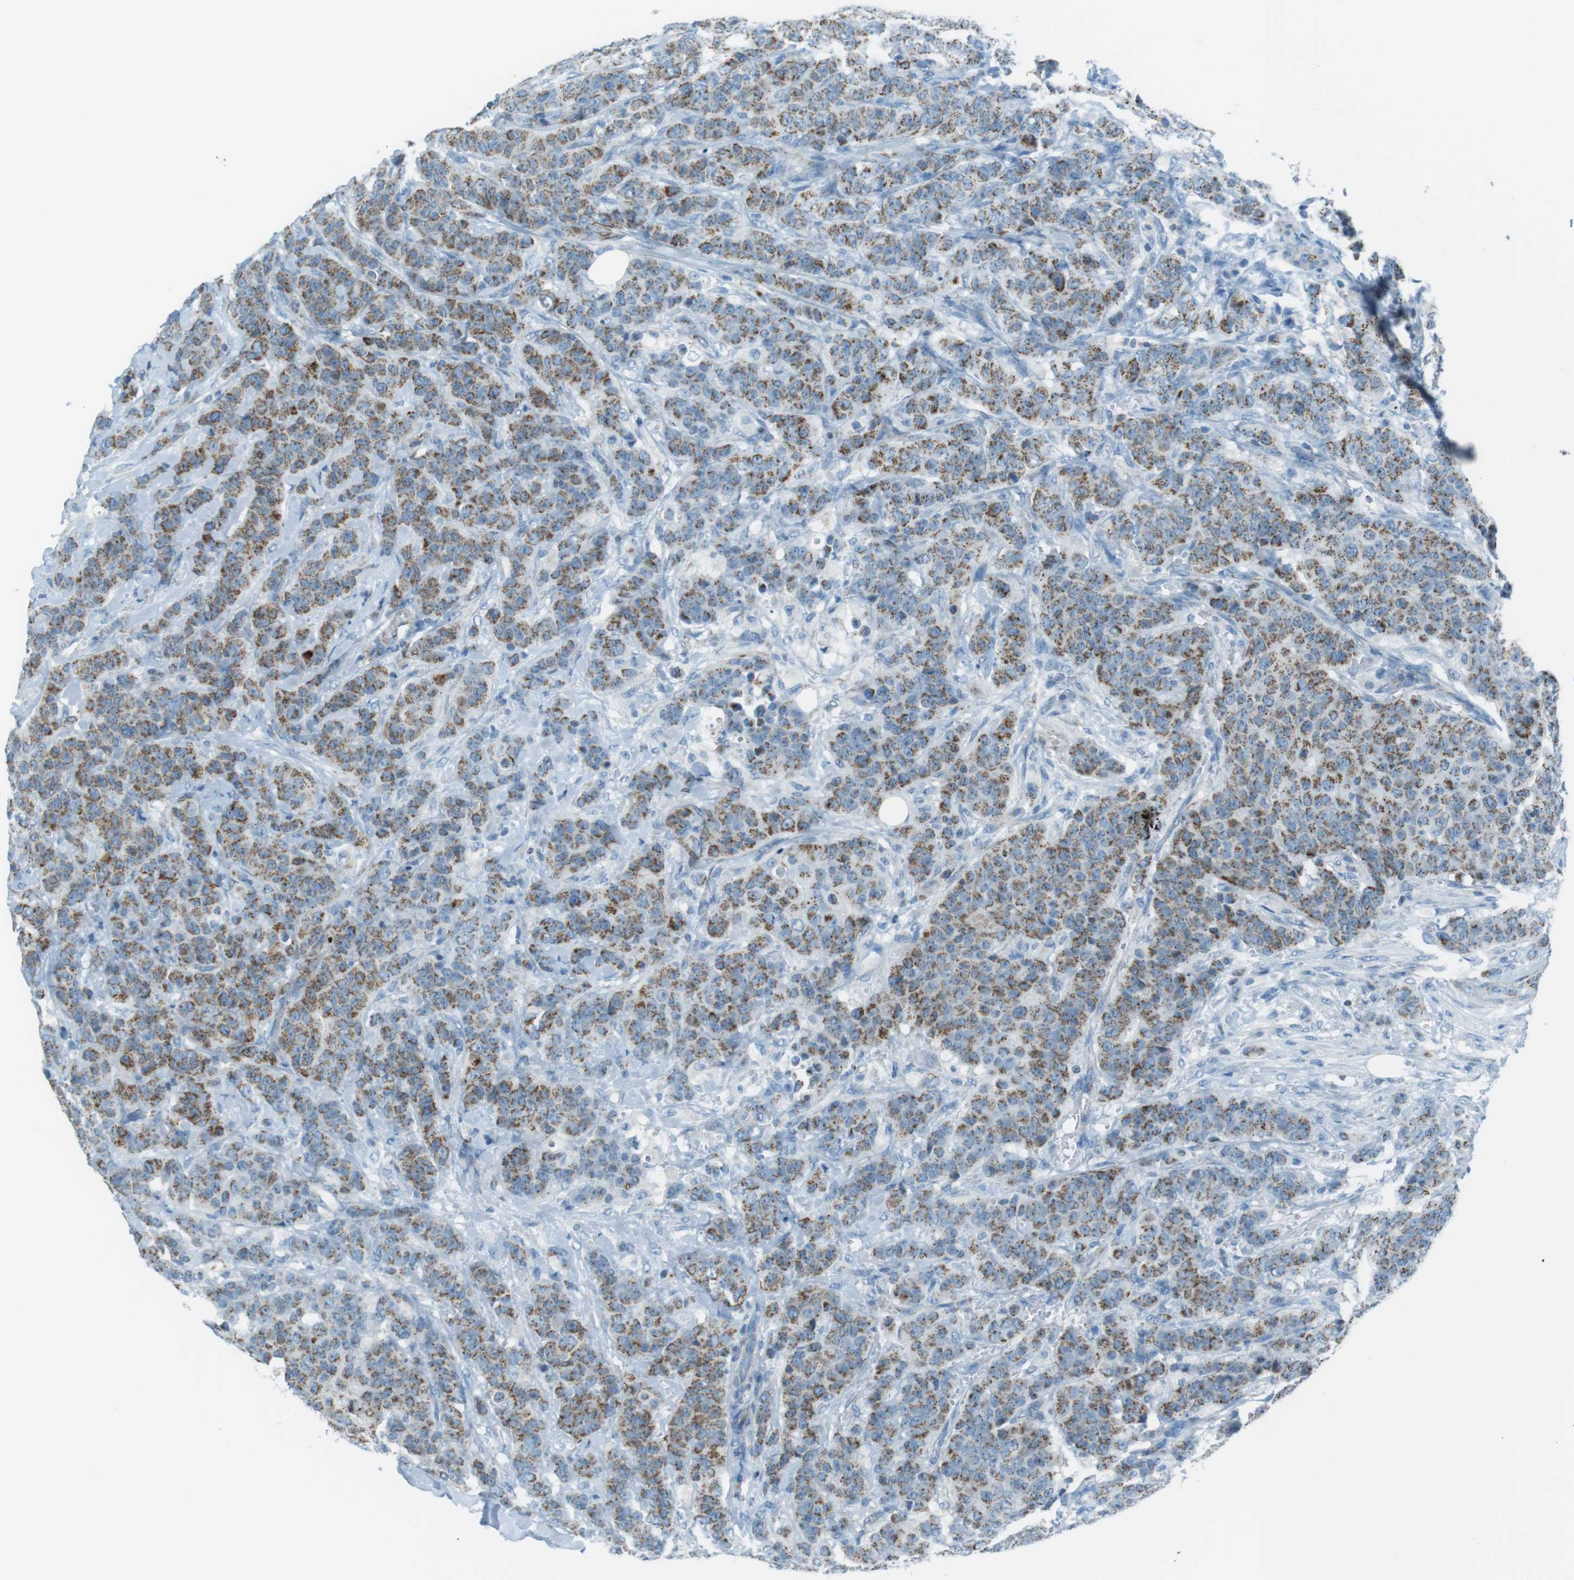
{"staining": {"intensity": "moderate", "quantity": ">75%", "location": "cytoplasmic/membranous"}, "tissue": "breast cancer", "cell_type": "Tumor cells", "image_type": "cancer", "snomed": [{"axis": "morphology", "description": "Normal tissue, NOS"}, {"axis": "morphology", "description": "Duct carcinoma"}, {"axis": "topography", "description": "Breast"}], "caption": "Brown immunohistochemical staining in invasive ductal carcinoma (breast) exhibits moderate cytoplasmic/membranous staining in about >75% of tumor cells.", "gene": "DNAJA3", "patient": {"sex": "female", "age": 40}}